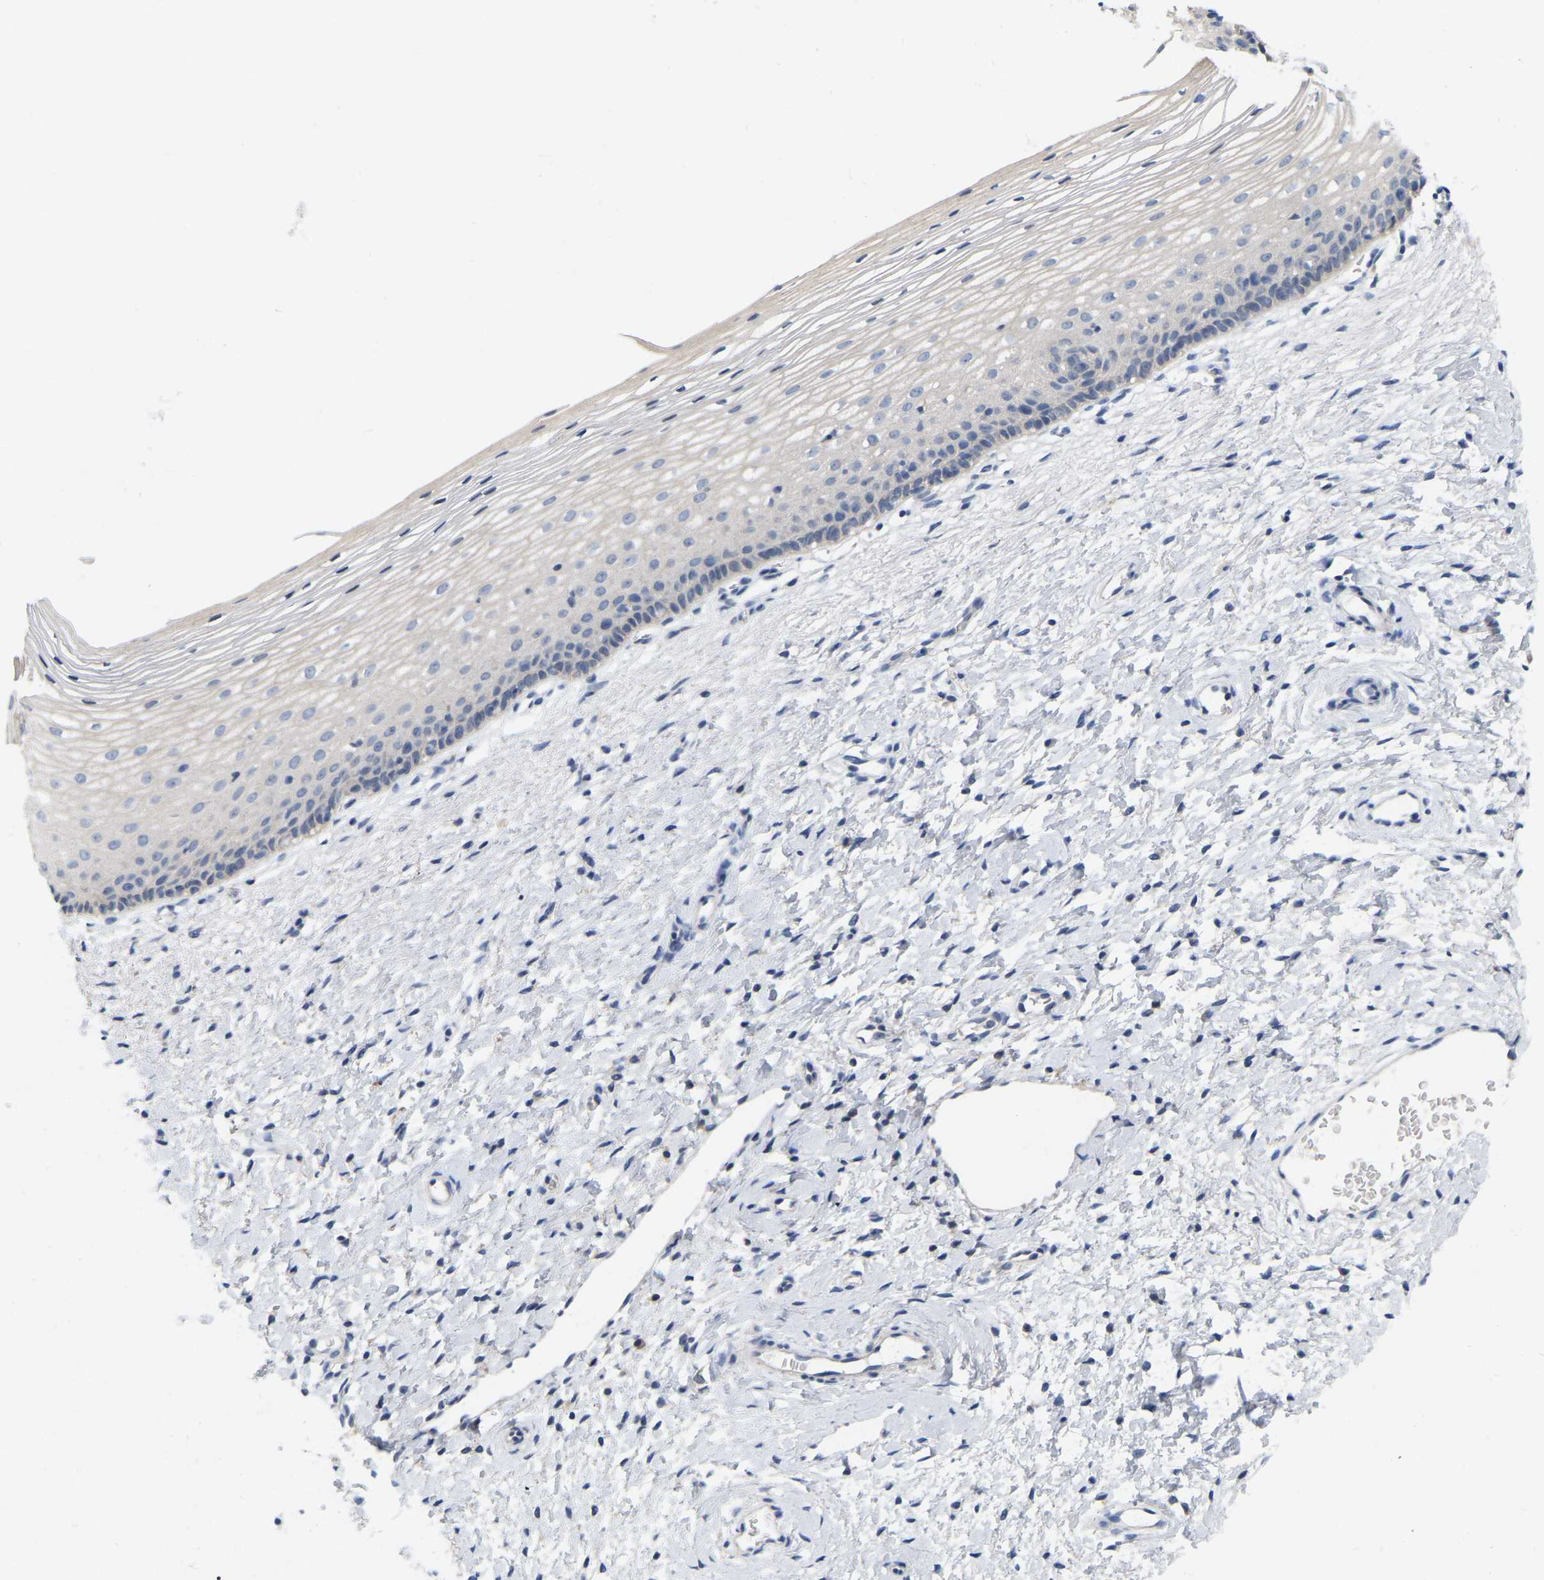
{"staining": {"intensity": "negative", "quantity": "none", "location": "none"}, "tissue": "cervix", "cell_type": "Glandular cells", "image_type": "normal", "snomed": [{"axis": "morphology", "description": "Normal tissue, NOS"}, {"axis": "topography", "description": "Cervix"}], "caption": "Immunohistochemical staining of normal human cervix displays no significant expression in glandular cells.", "gene": "WIPI2", "patient": {"sex": "female", "age": 72}}